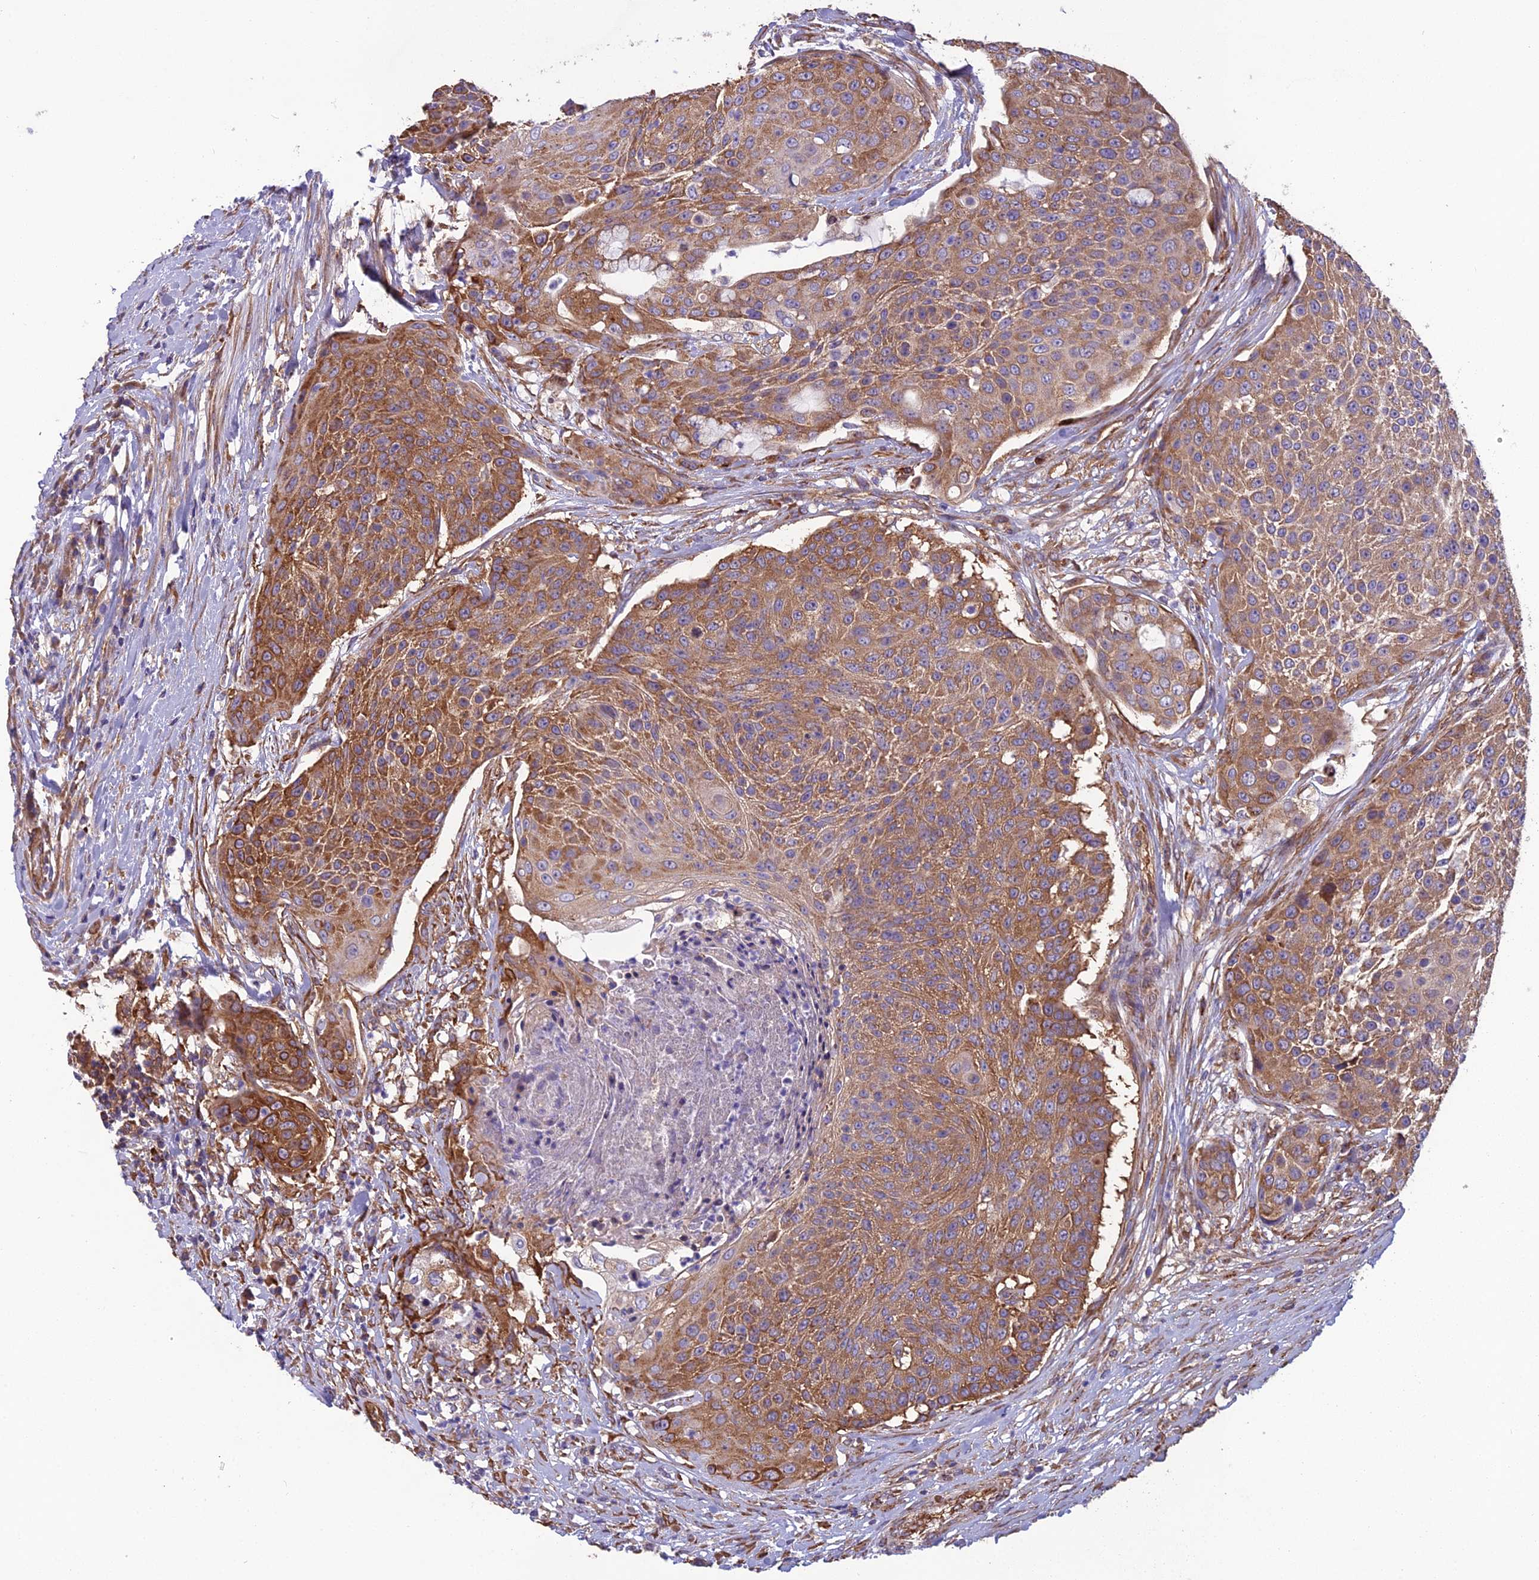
{"staining": {"intensity": "moderate", "quantity": ">75%", "location": "cytoplasmic/membranous"}, "tissue": "urothelial cancer", "cell_type": "Tumor cells", "image_type": "cancer", "snomed": [{"axis": "morphology", "description": "Urothelial carcinoma, High grade"}, {"axis": "topography", "description": "Urinary bladder"}], "caption": "Immunohistochemistry (IHC) image of neoplastic tissue: urothelial cancer stained using immunohistochemistry (IHC) displays medium levels of moderate protein expression localized specifically in the cytoplasmic/membranous of tumor cells, appearing as a cytoplasmic/membranous brown color.", "gene": "SPDL1", "patient": {"sex": "female", "age": 63}}